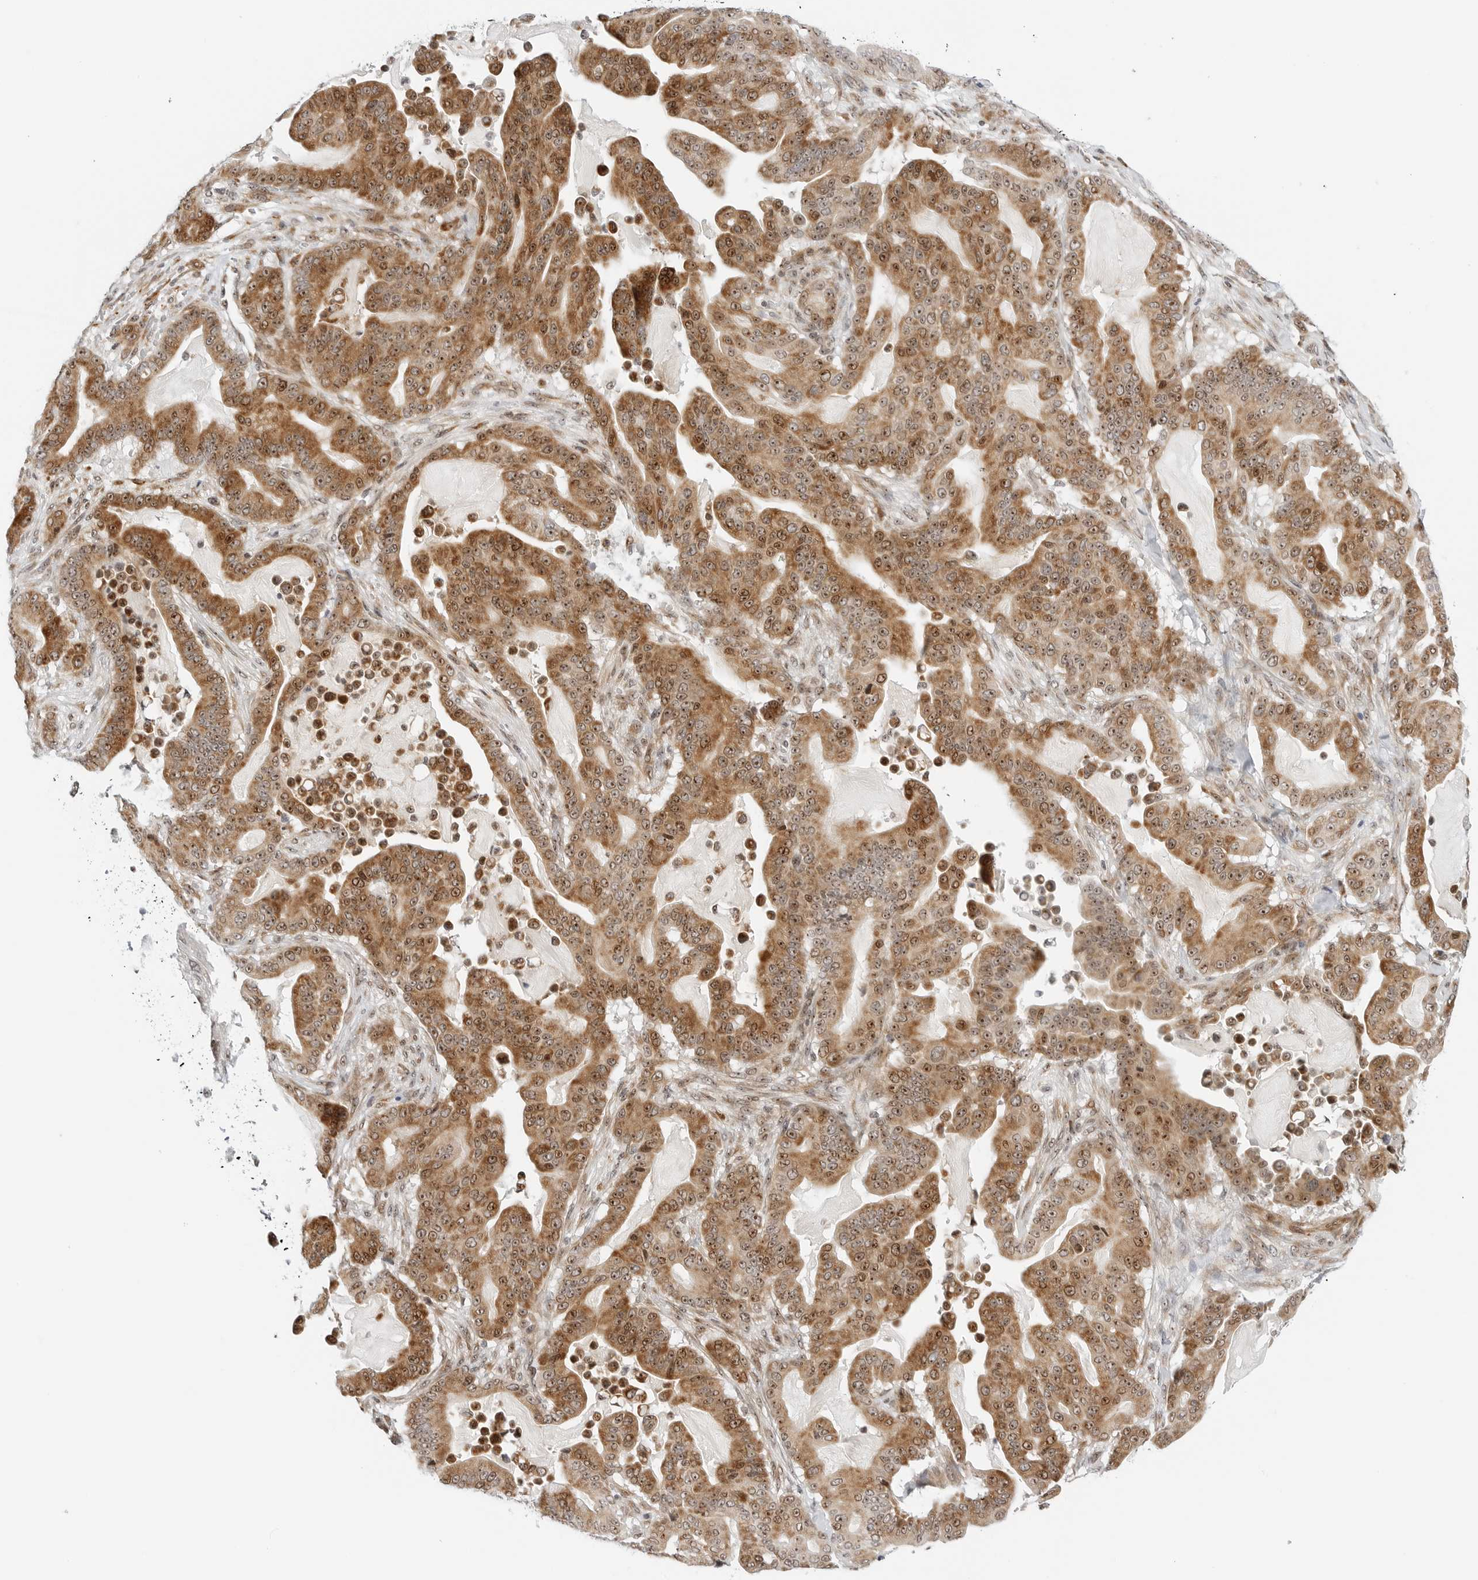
{"staining": {"intensity": "moderate", "quantity": ">75%", "location": "cytoplasmic/membranous,nuclear"}, "tissue": "pancreatic cancer", "cell_type": "Tumor cells", "image_type": "cancer", "snomed": [{"axis": "morphology", "description": "Adenocarcinoma, NOS"}, {"axis": "topography", "description": "Pancreas"}], "caption": "Immunohistochemical staining of human pancreatic cancer (adenocarcinoma) reveals medium levels of moderate cytoplasmic/membranous and nuclear expression in about >75% of tumor cells.", "gene": "RIMKLA", "patient": {"sex": "male", "age": 63}}